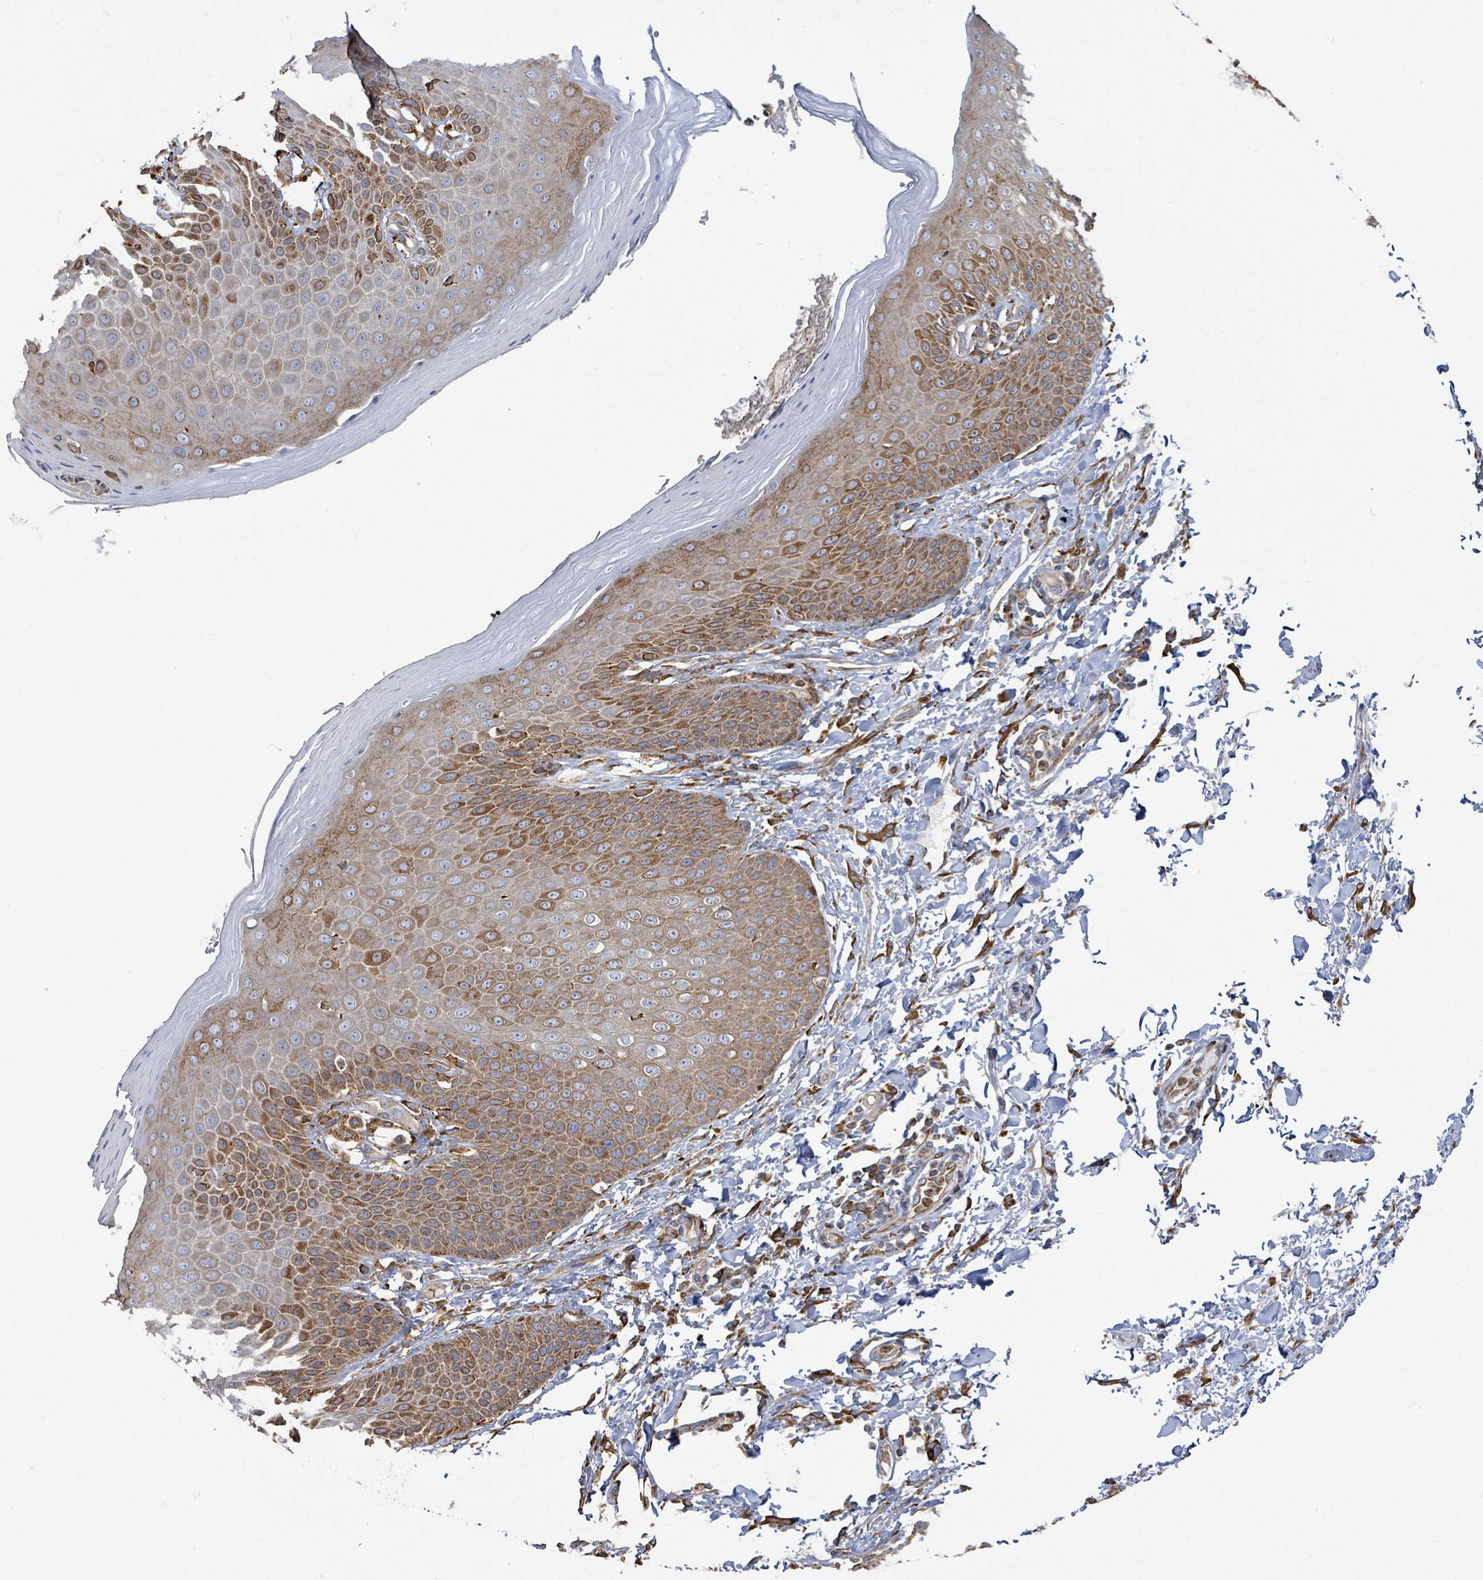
{"staining": {"intensity": "moderate", "quantity": ">75%", "location": "cytoplasmic/membranous"}, "tissue": "skin", "cell_type": "Epidermal cells", "image_type": "normal", "snomed": [{"axis": "morphology", "description": "Normal tissue, NOS"}, {"axis": "topography", "description": "Peripheral nerve tissue"}], "caption": "A brown stain highlights moderate cytoplasmic/membranous positivity of a protein in epidermal cells of unremarkable skin. Using DAB (3,3'-diaminobenzidine) (brown) and hematoxylin (blue) stains, captured at high magnification using brightfield microscopy.", "gene": "RFPL4AL1", "patient": {"sex": "male", "age": 51}}